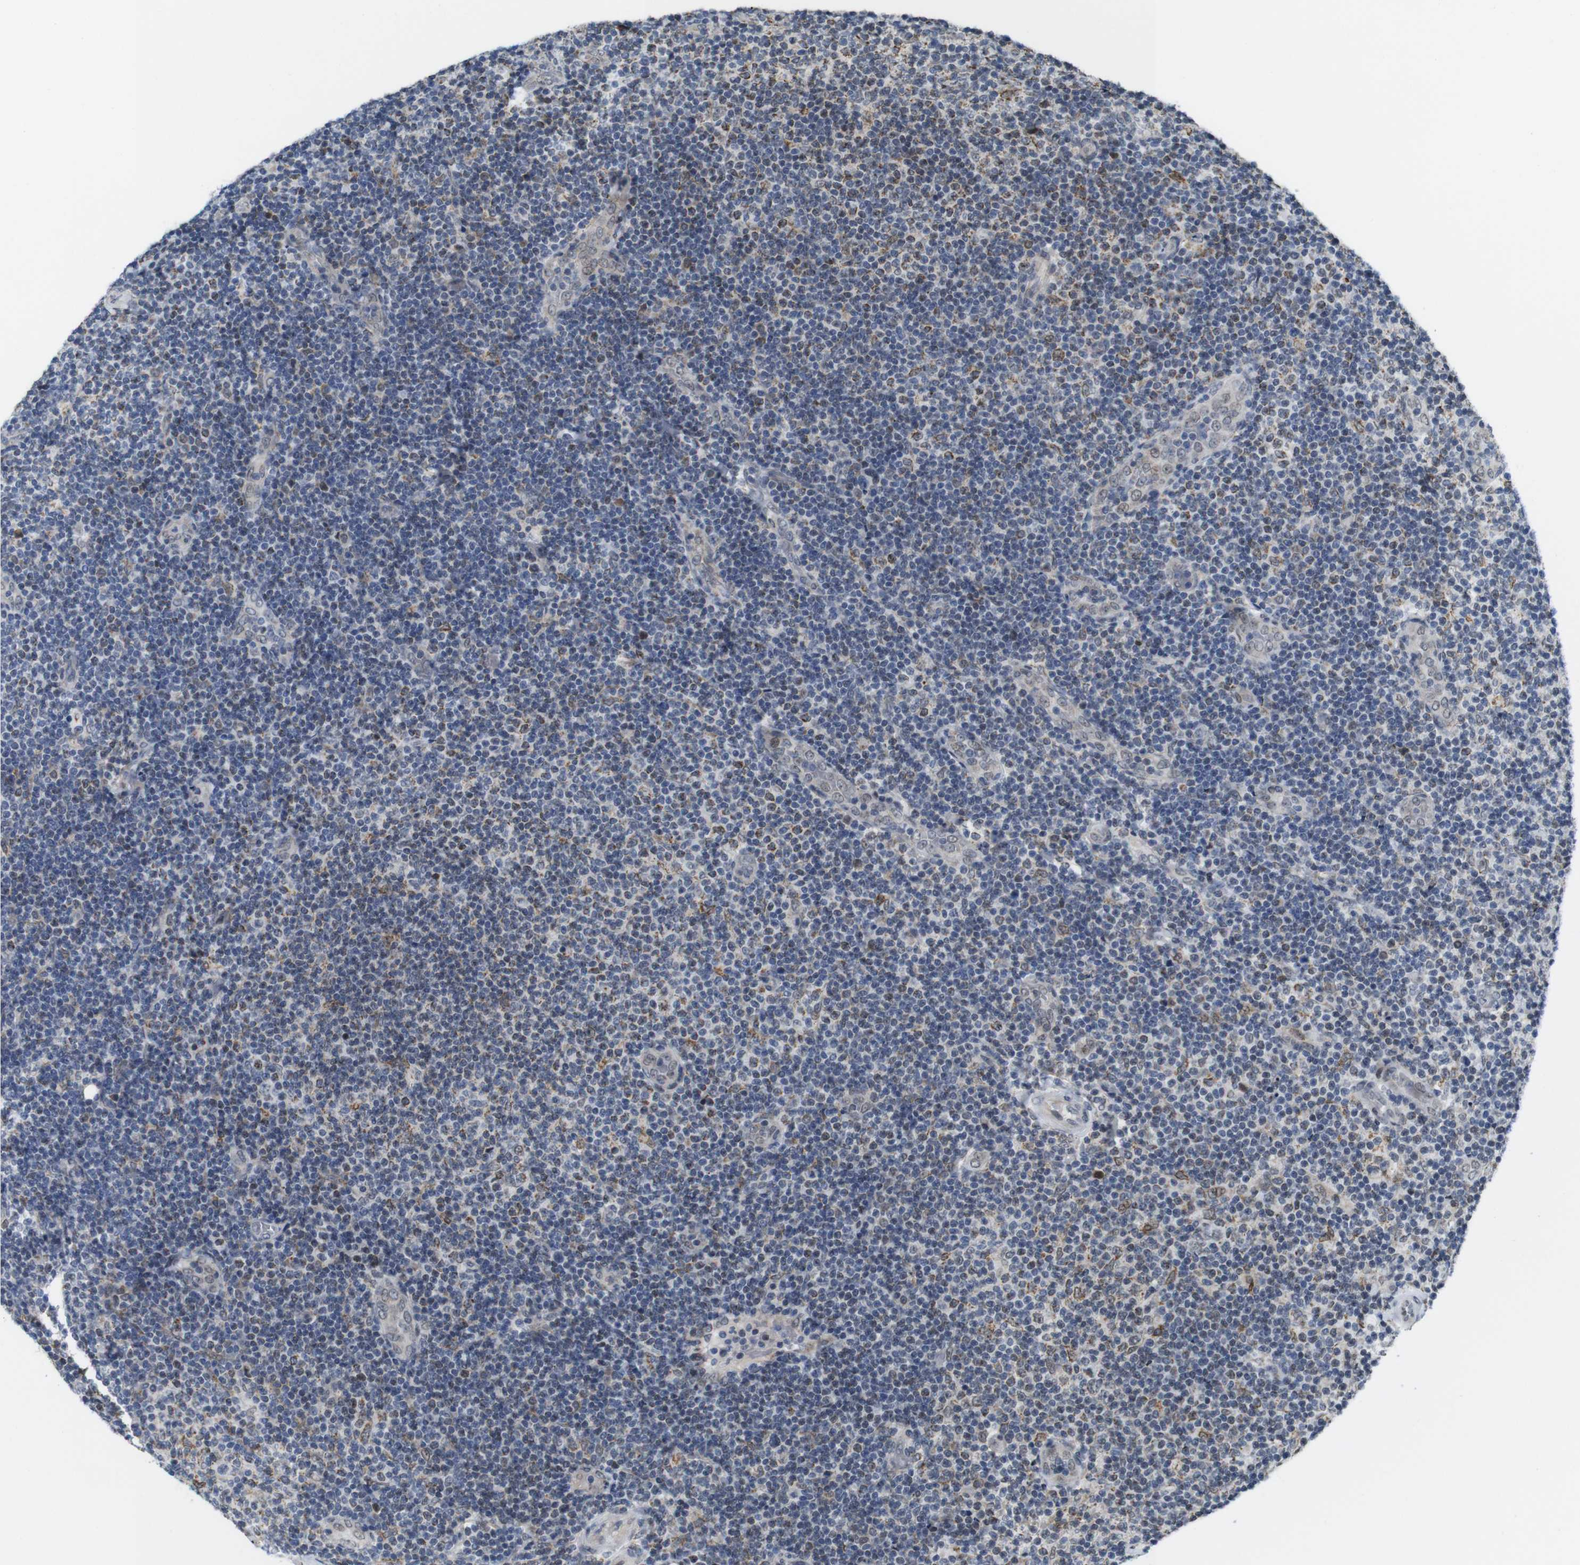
{"staining": {"intensity": "moderate", "quantity": "<25%", "location": "cytoplasmic/membranous,nuclear"}, "tissue": "lymphoma", "cell_type": "Tumor cells", "image_type": "cancer", "snomed": [{"axis": "morphology", "description": "Malignant lymphoma, non-Hodgkin's type, Low grade"}, {"axis": "topography", "description": "Lymph node"}], "caption": "Lymphoma stained with a brown dye exhibits moderate cytoplasmic/membranous and nuclear positive staining in approximately <25% of tumor cells.", "gene": "PNMA8A", "patient": {"sex": "male", "age": 83}}